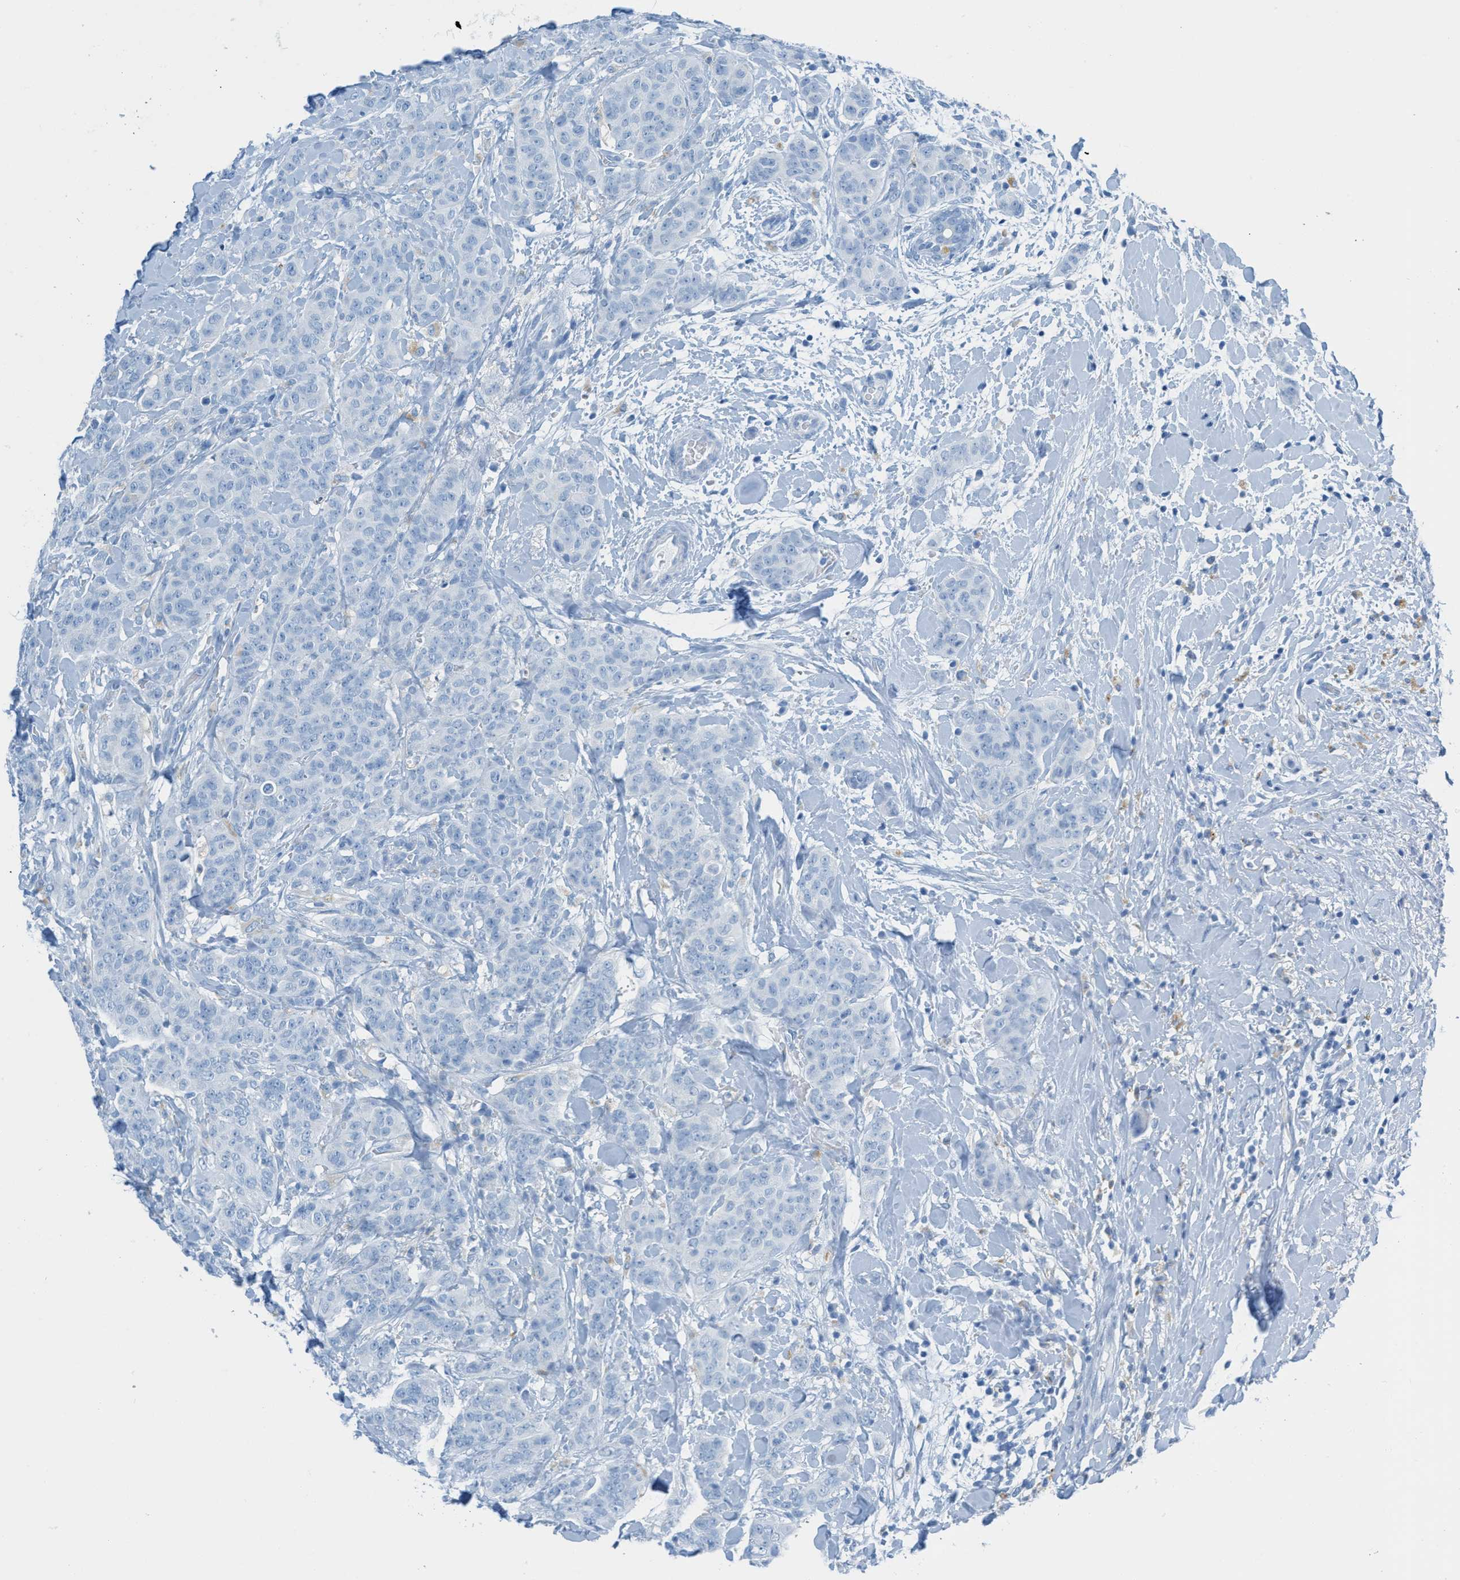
{"staining": {"intensity": "negative", "quantity": "none", "location": "none"}, "tissue": "breast cancer", "cell_type": "Tumor cells", "image_type": "cancer", "snomed": [{"axis": "morphology", "description": "Normal tissue, NOS"}, {"axis": "morphology", "description": "Duct carcinoma"}, {"axis": "topography", "description": "Breast"}], "caption": "This is an immunohistochemistry image of invasive ductal carcinoma (breast). There is no expression in tumor cells.", "gene": "C21orf62", "patient": {"sex": "female", "age": 40}}